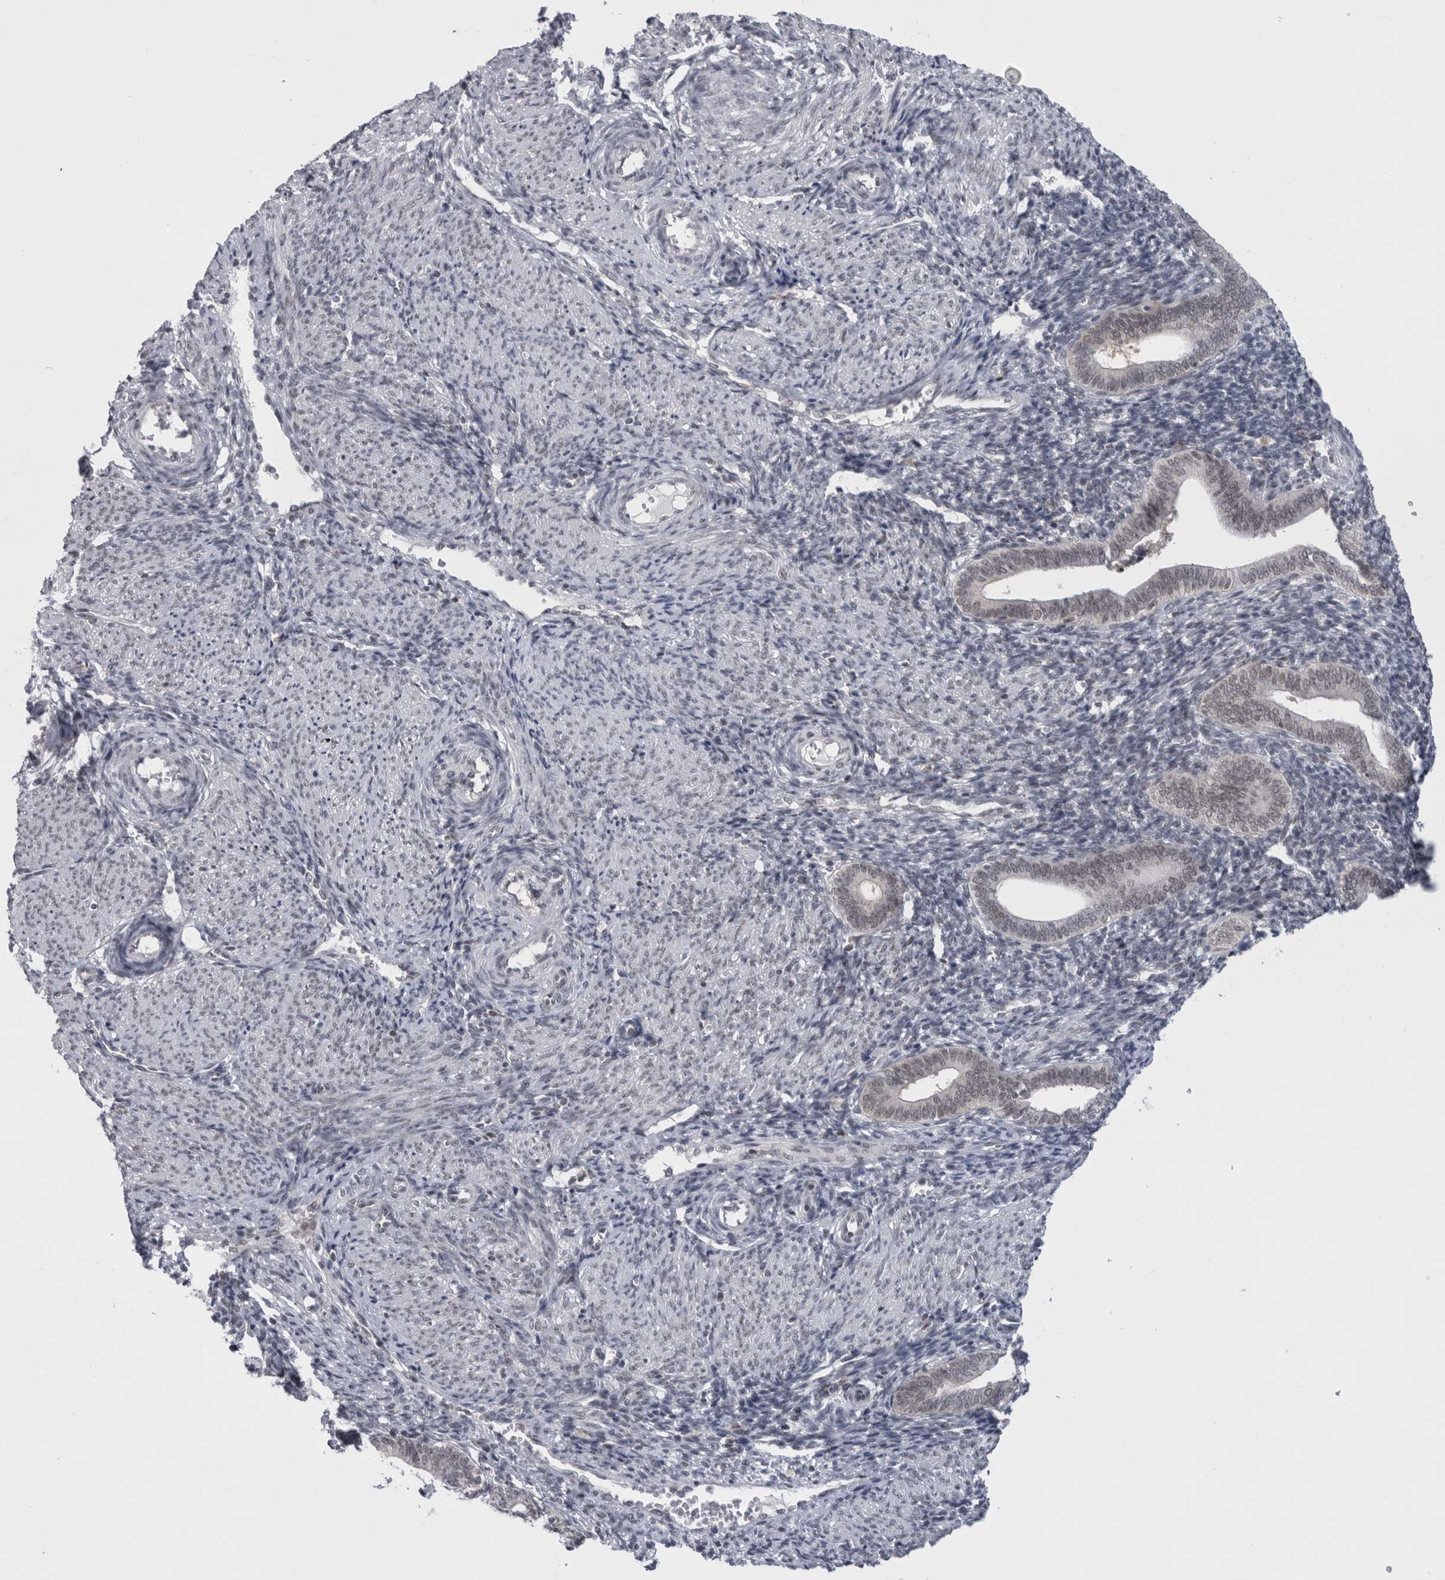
{"staining": {"intensity": "weak", "quantity": "<25%", "location": "nuclear"}, "tissue": "endometrium", "cell_type": "Cells in endometrial stroma", "image_type": "normal", "snomed": [{"axis": "morphology", "description": "Normal tissue, NOS"}, {"axis": "topography", "description": "Uterus"}, {"axis": "topography", "description": "Endometrium"}], "caption": "Immunohistochemical staining of unremarkable endometrium displays no significant positivity in cells in endometrial stroma. (Immunohistochemistry, brightfield microscopy, high magnification).", "gene": "PSMB2", "patient": {"sex": "female", "age": 33}}